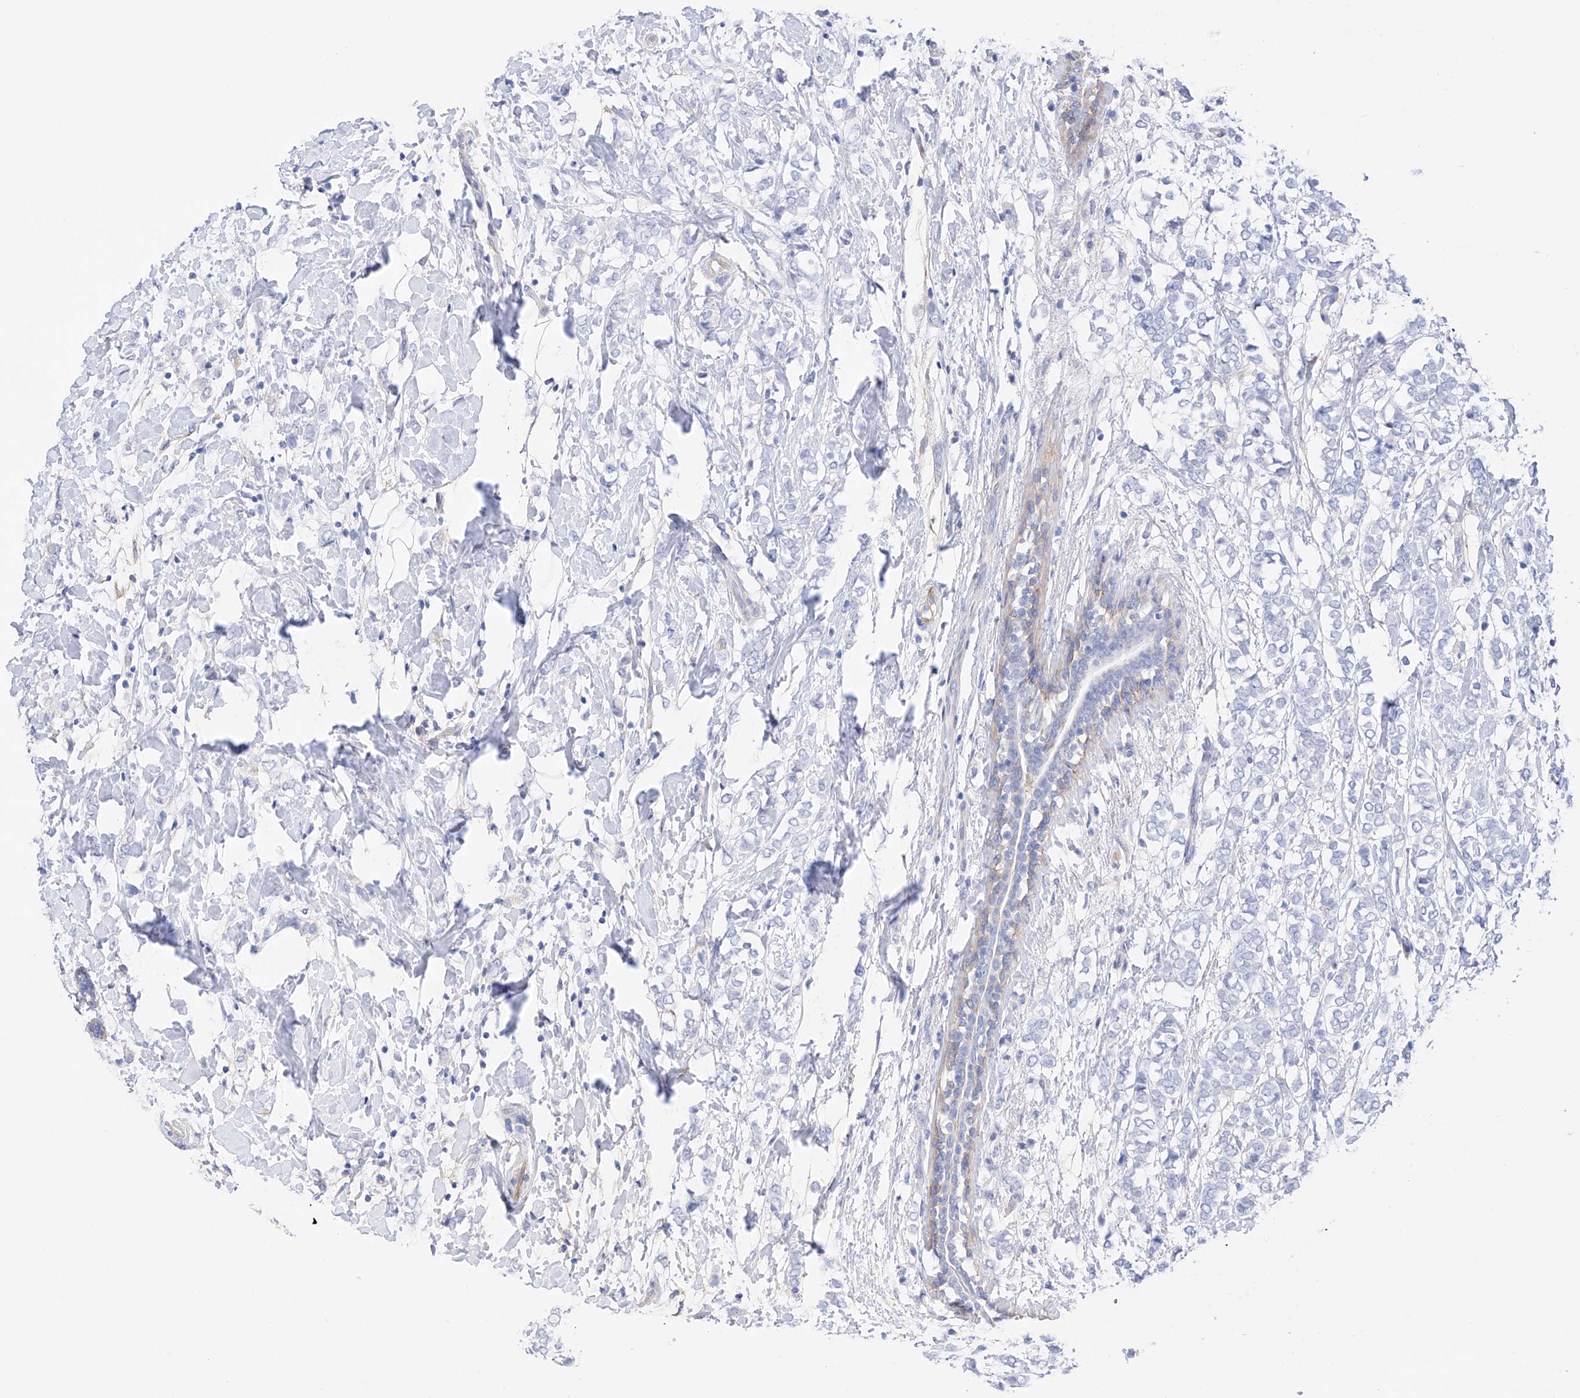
{"staining": {"intensity": "negative", "quantity": "none", "location": "none"}, "tissue": "breast cancer", "cell_type": "Tumor cells", "image_type": "cancer", "snomed": [{"axis": "morphology", "description": "Normal tissue, NOS"}, {"axis": "morphology", "description": "Lobular carcinoma"}, {"axis": "topography", "description": "Breast"}], "caption": "High magnification brightfield microscopy of breast cancer (lobular carcinoma) stained with DAB (3,3'-diaminobenzidine) (brown) and counterstained with hematoxylin (blue): tumor cells show no significant expression.", "gene": "TRPC7", "patient": {"sex": "female", "age": 47}}